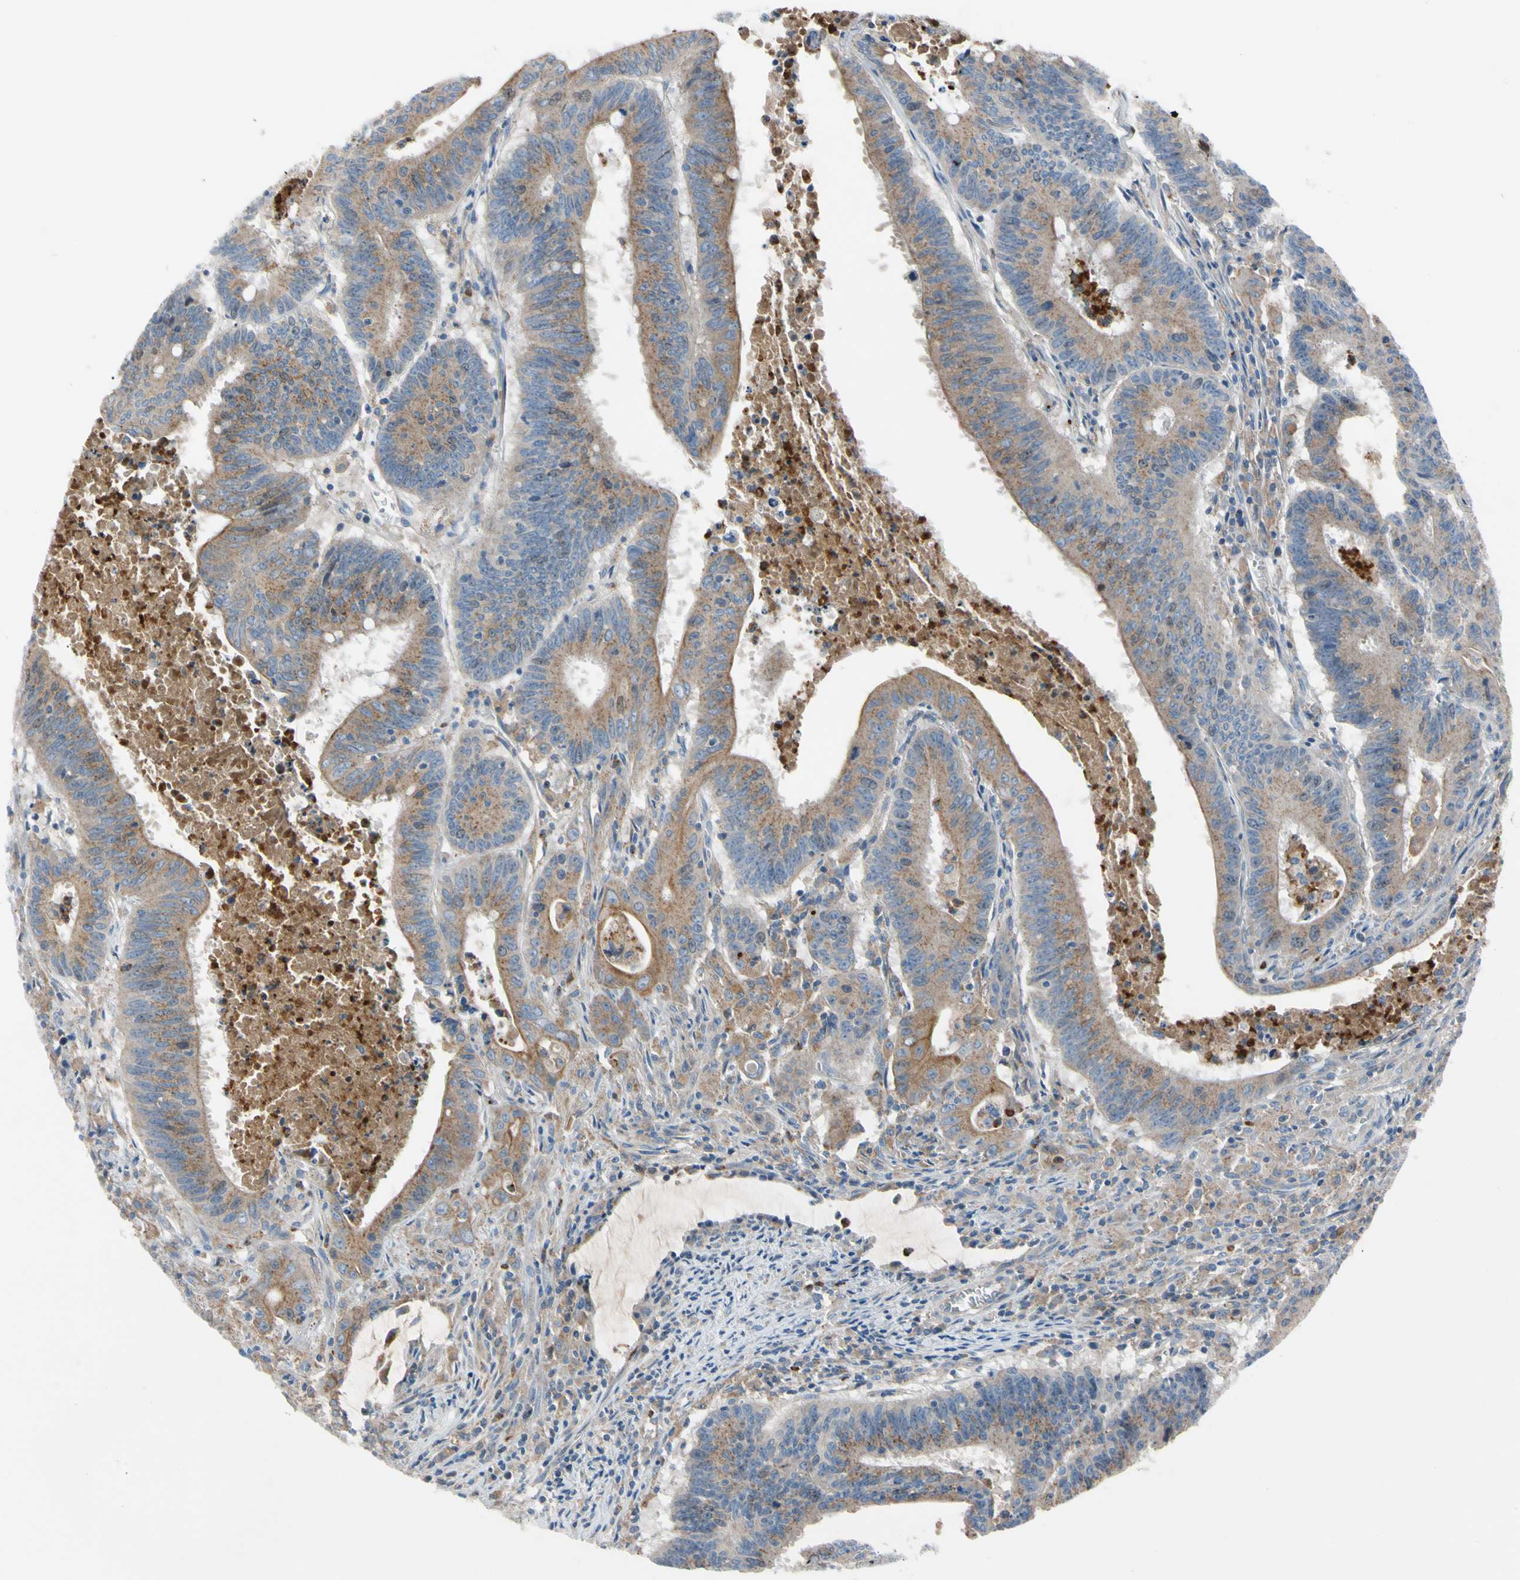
{"staining": {"intensity": "moderate", "quantity": ">75%", "location": "cytoplasmic/membranous"}, "tissue": "colorectal cancer", "cell_type": "Tumor cells", "image_type": "cancer", "snomed": [{"axis": "morphology", "description": "Adenocarcinoma, NOS"}, {"axis": "topography", "description": "Colon"}], "caption": "Colorectal adenocarcinoma tissue displays moderate cytoplasmic/membranous positivity in approximately >75% of tumor cells", "gene": "HJURP", "patient": {"sex": "male", "age": 45}}